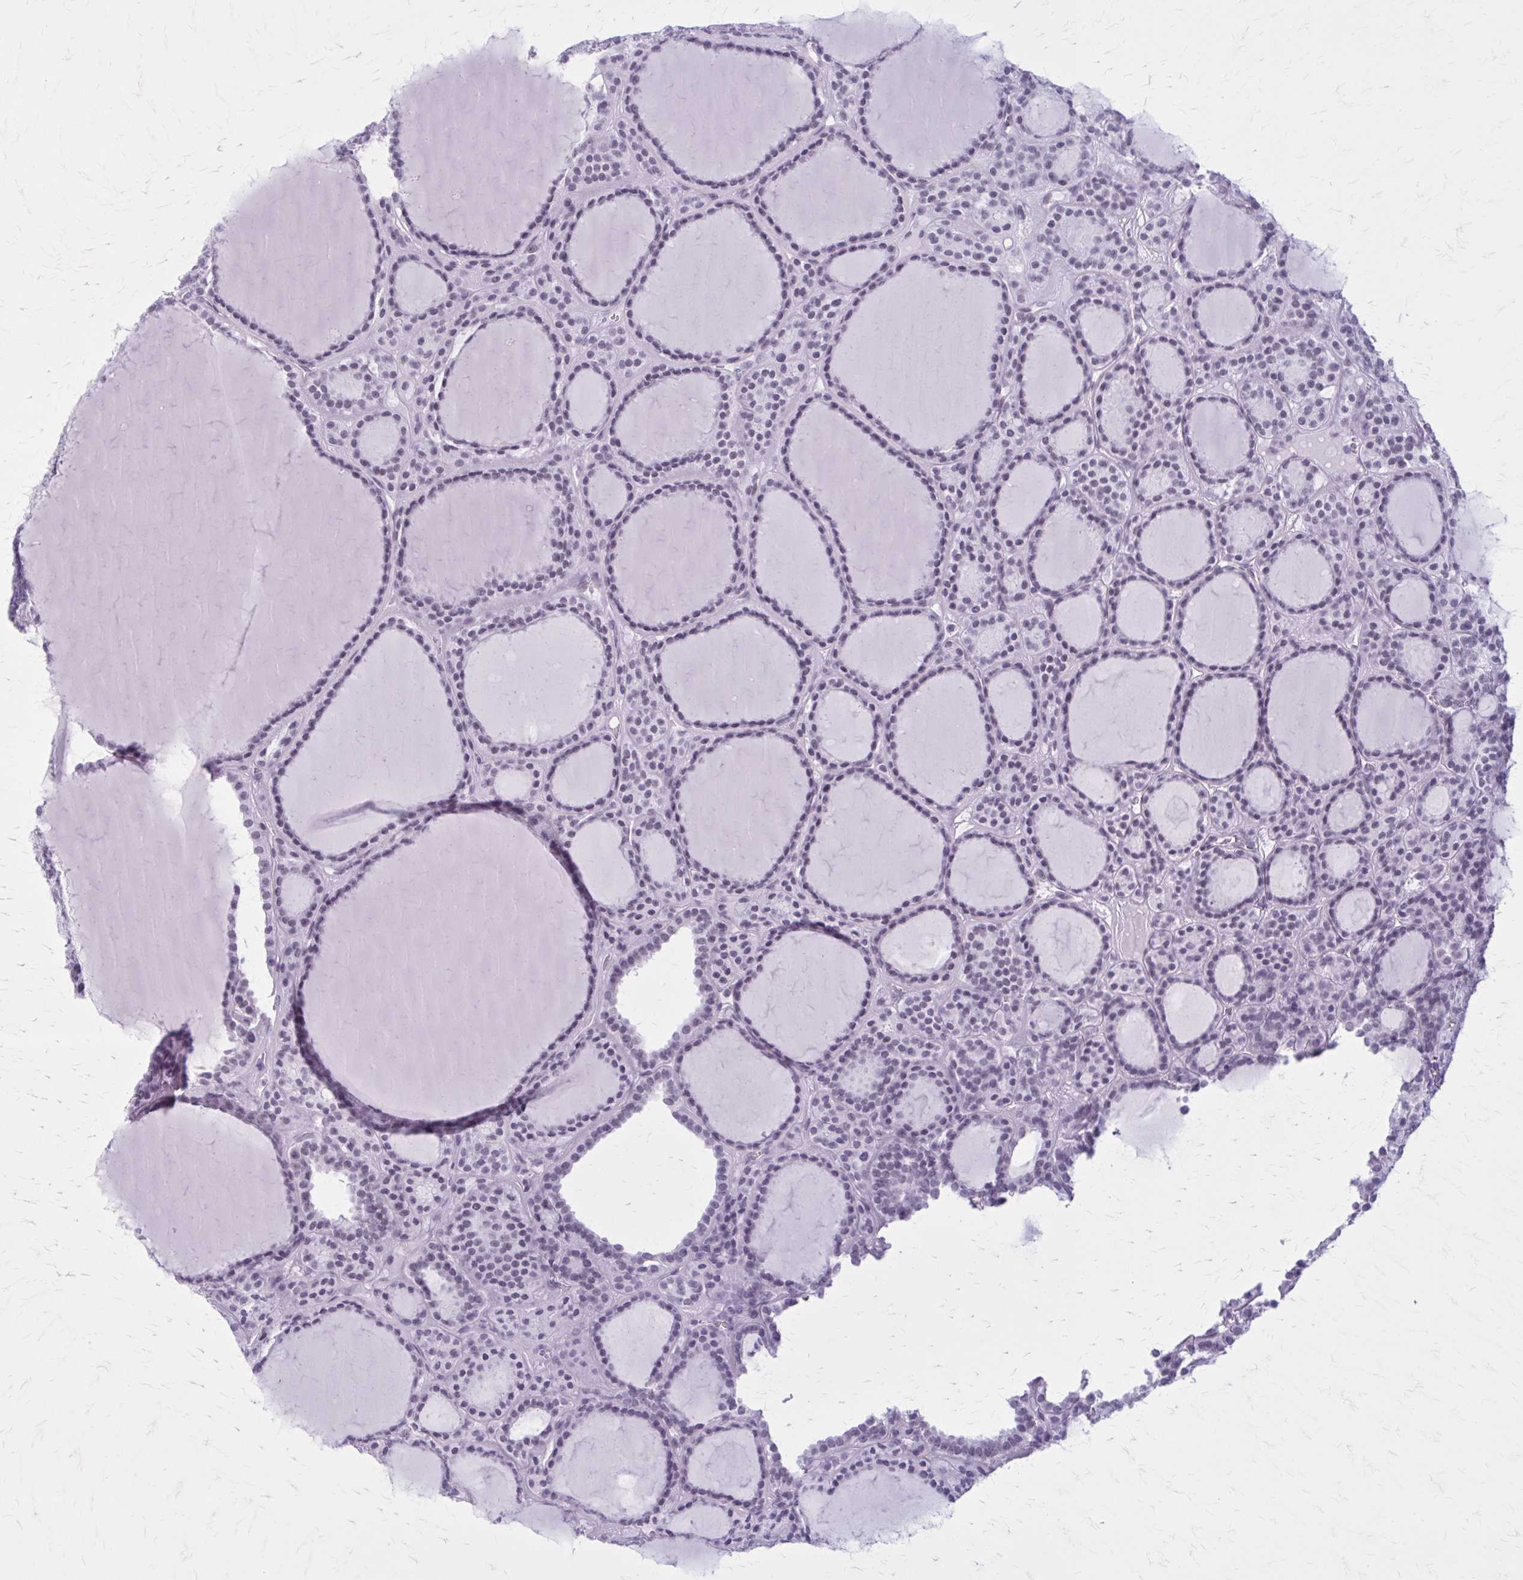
{"staining": {"intensity": "negative", "quantity": "none", "location": "none"}, "tissue": "thyroid cancer", "cell_type": "Tumor cells", "image_type": "cancer", "snomed": [{"axis": "morphology", "description": "Follicular adenoma carcinoma, NOS"}, {"axis": "topography", "description": "Thyroid gland"}], "caption": "There is no significant staining in tumor cells of thyroid follicular adenoma carcinoma. (DAB immunohistochemistry, high magnification).", "gene": "GAD1", "patient": {"sex": "female", "age": 63}}